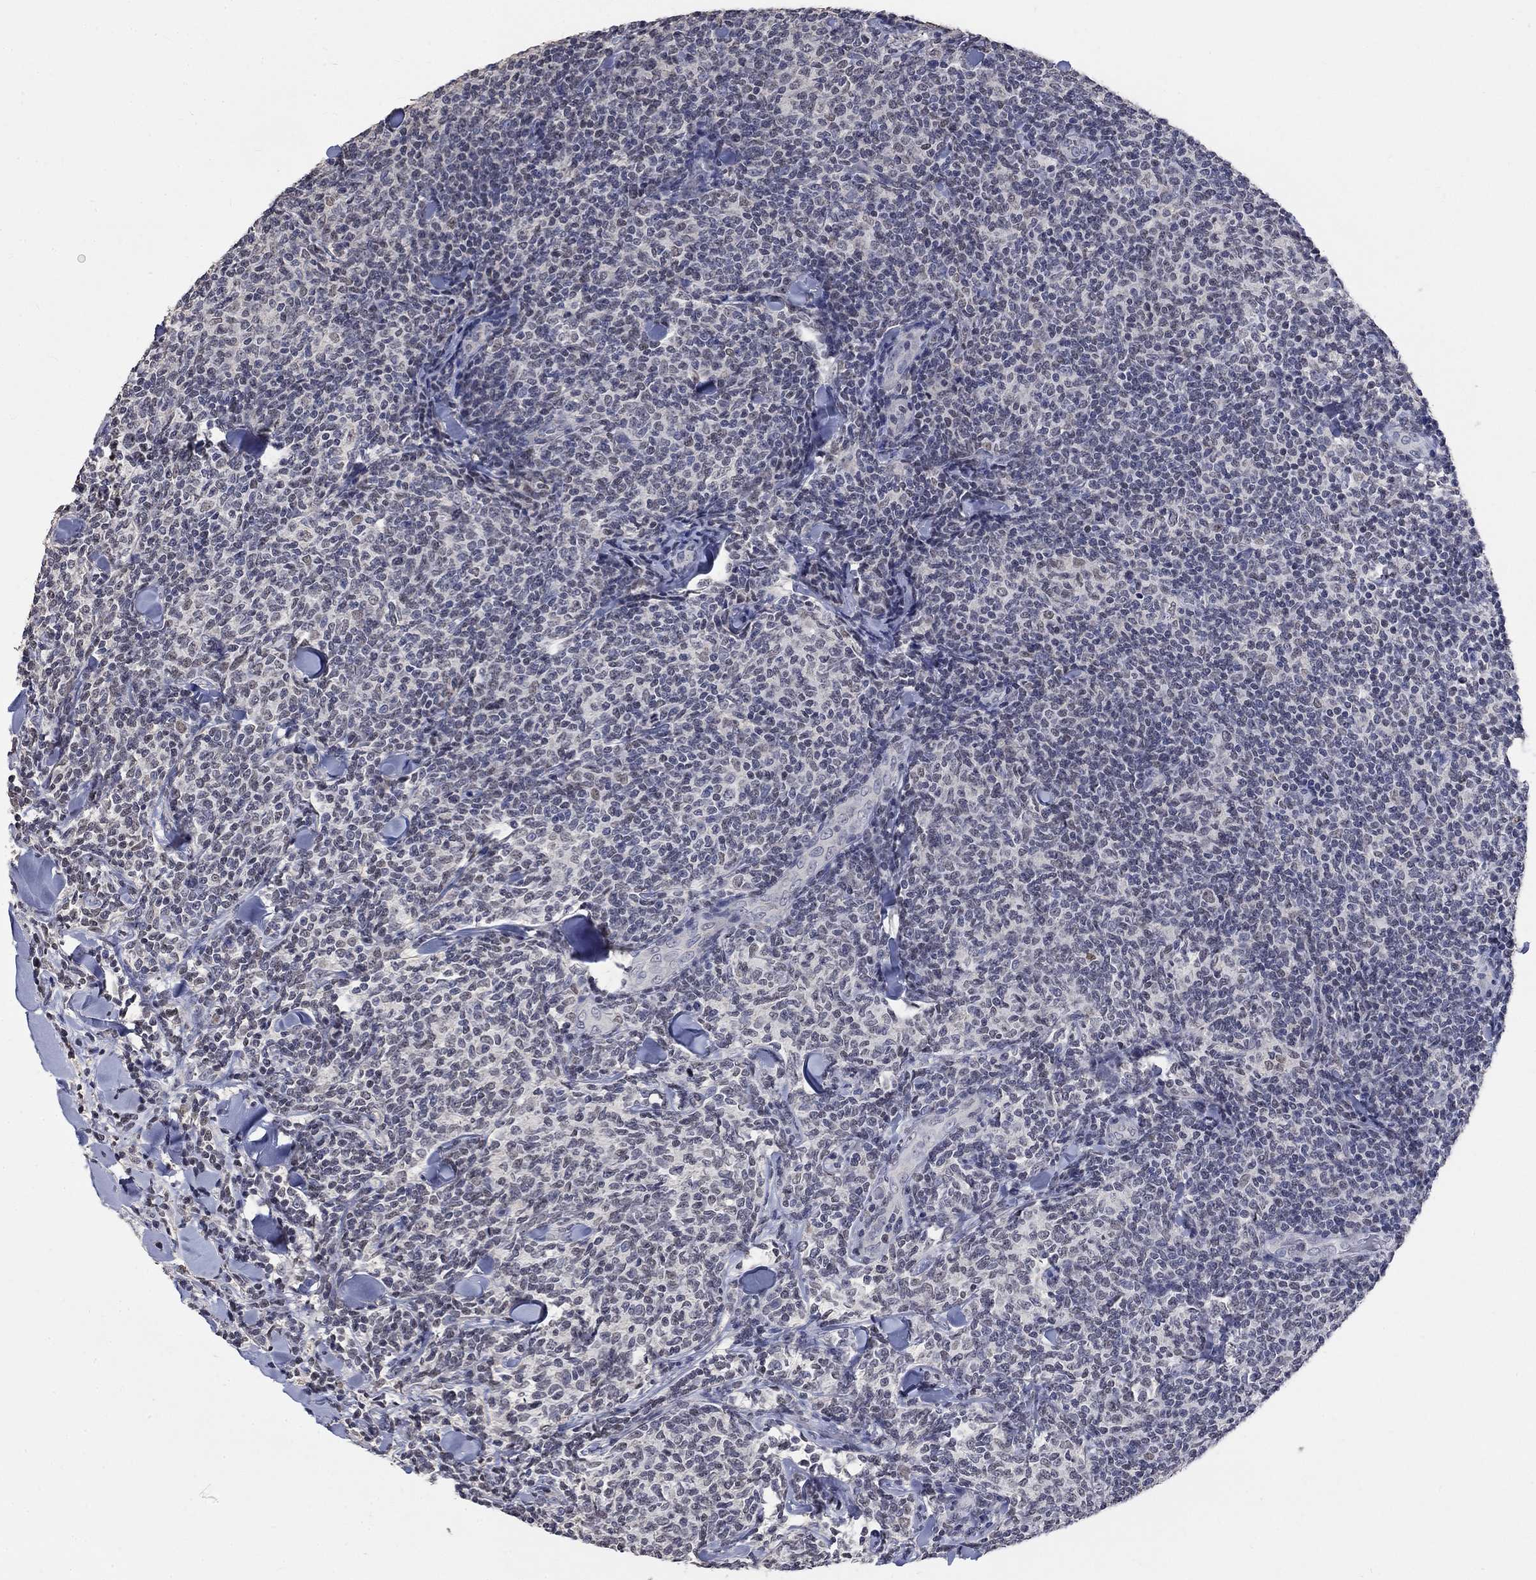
{"staining": {"intensity": "negative", "quantity": "none", "location": "none"}, "tissue": "lymphoma", "cell_type": "Tumor cells", "image_type": "cancer", "snomed": [{"axis": "morphology", "description": "Malignant lymphoma, non-Hodgkin's type, Low grade"}, {"axis": "topography", "description": "Lymph node"}], "caption": "A high-resolution histopathology image shows immunohistochemistry (IHC) staining of lymphoma, which shows no significant expression in tumor cells.", "gene": "ZBTB18", "patient": {"sex": "female", "age": 56}}